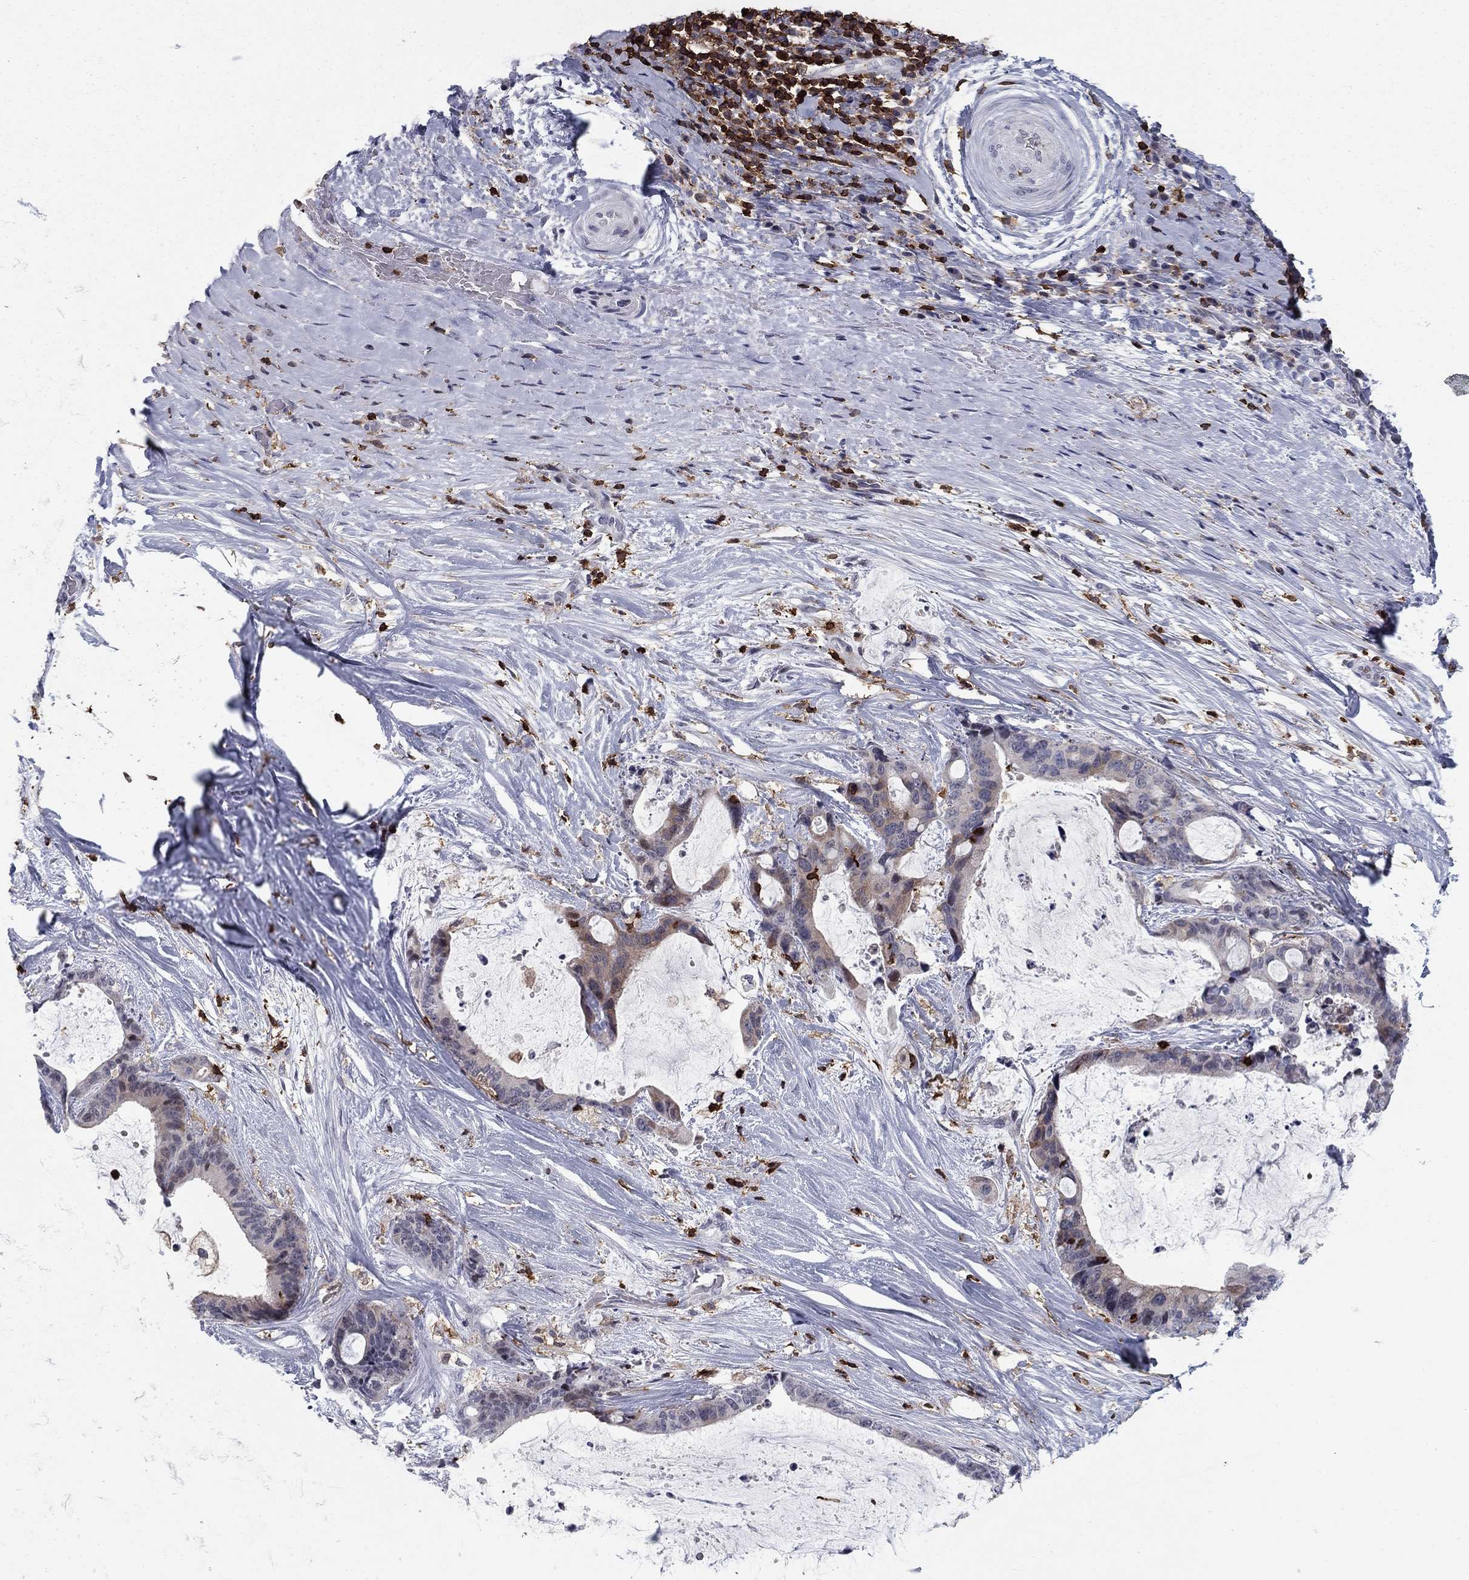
{"staining": {"intensity": "weak", "quantity": "<25%", "location": "cytoplasmic/membranous"}, "tissue": "liver cancer", "cell_type": "Tumor cells", "image_type": "cancer", "snomed": [{"axis": "morphology", "description": "Cholangiocarcinoma"}, {"axis": "topography", "description": "Liver"}], "caption": "Liver cancer stained for a protein using IHC demonstrates no positivity tumor cells.", "gene": "ARHGAP27", "patient": {"sex": "female", "age": 73}}